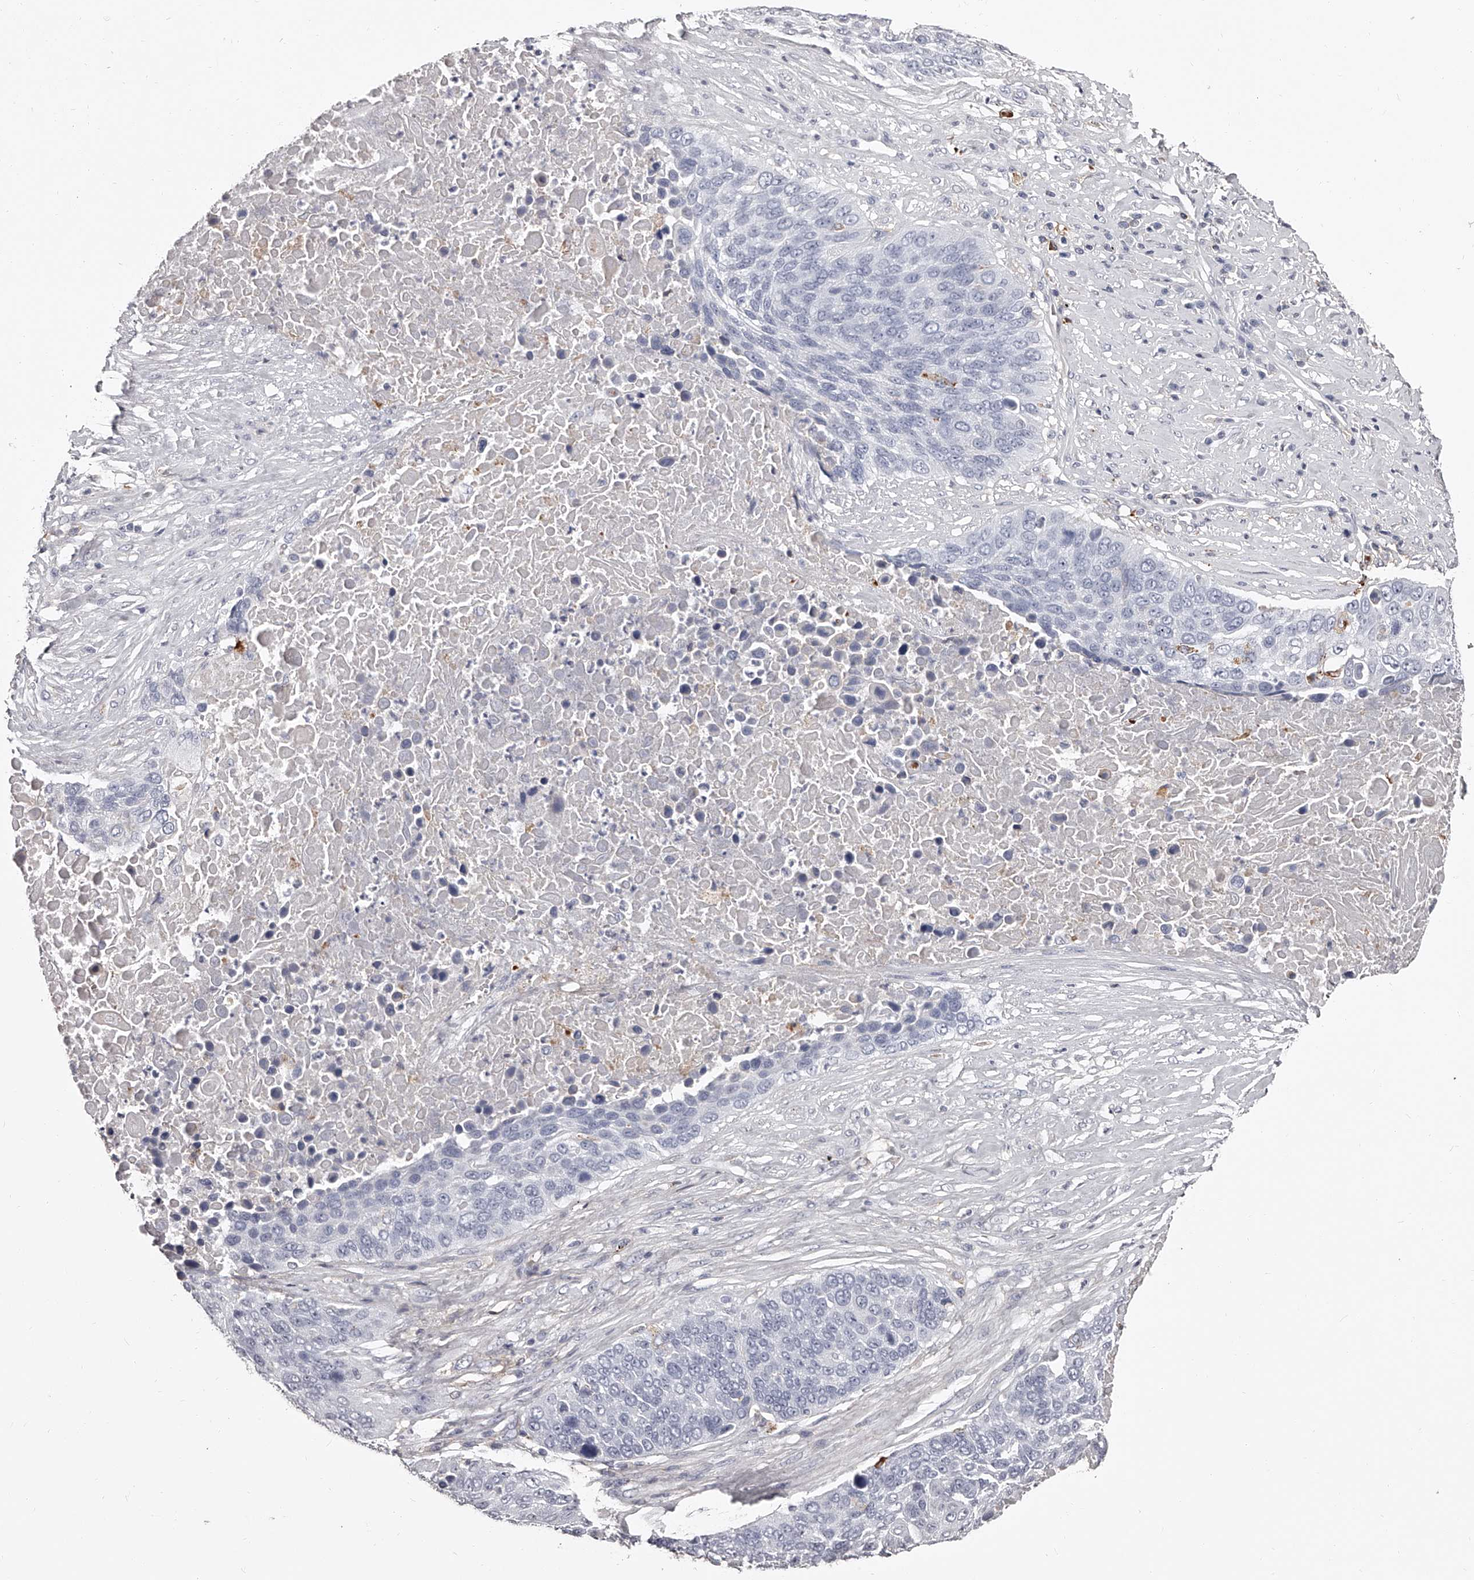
{"staining": {"intensity": "negative", "quantity": "none", "location": "none"}, "tissue": "lung cancer", "cell_type": "Tumor cells", "image_type": "cancer", "snomed": [{"axis": "morphology", "description": "Squamous cell carcinoma, NOS"}, {"axis": "topography", "description": "Lung"}], "caption": "Immunohistochemical staining of lung squamous cell carcinoma shows no significant expression in tumor cells.", "gene": "PACSIN1", "patient": {"sex": "male", "age": 66}}